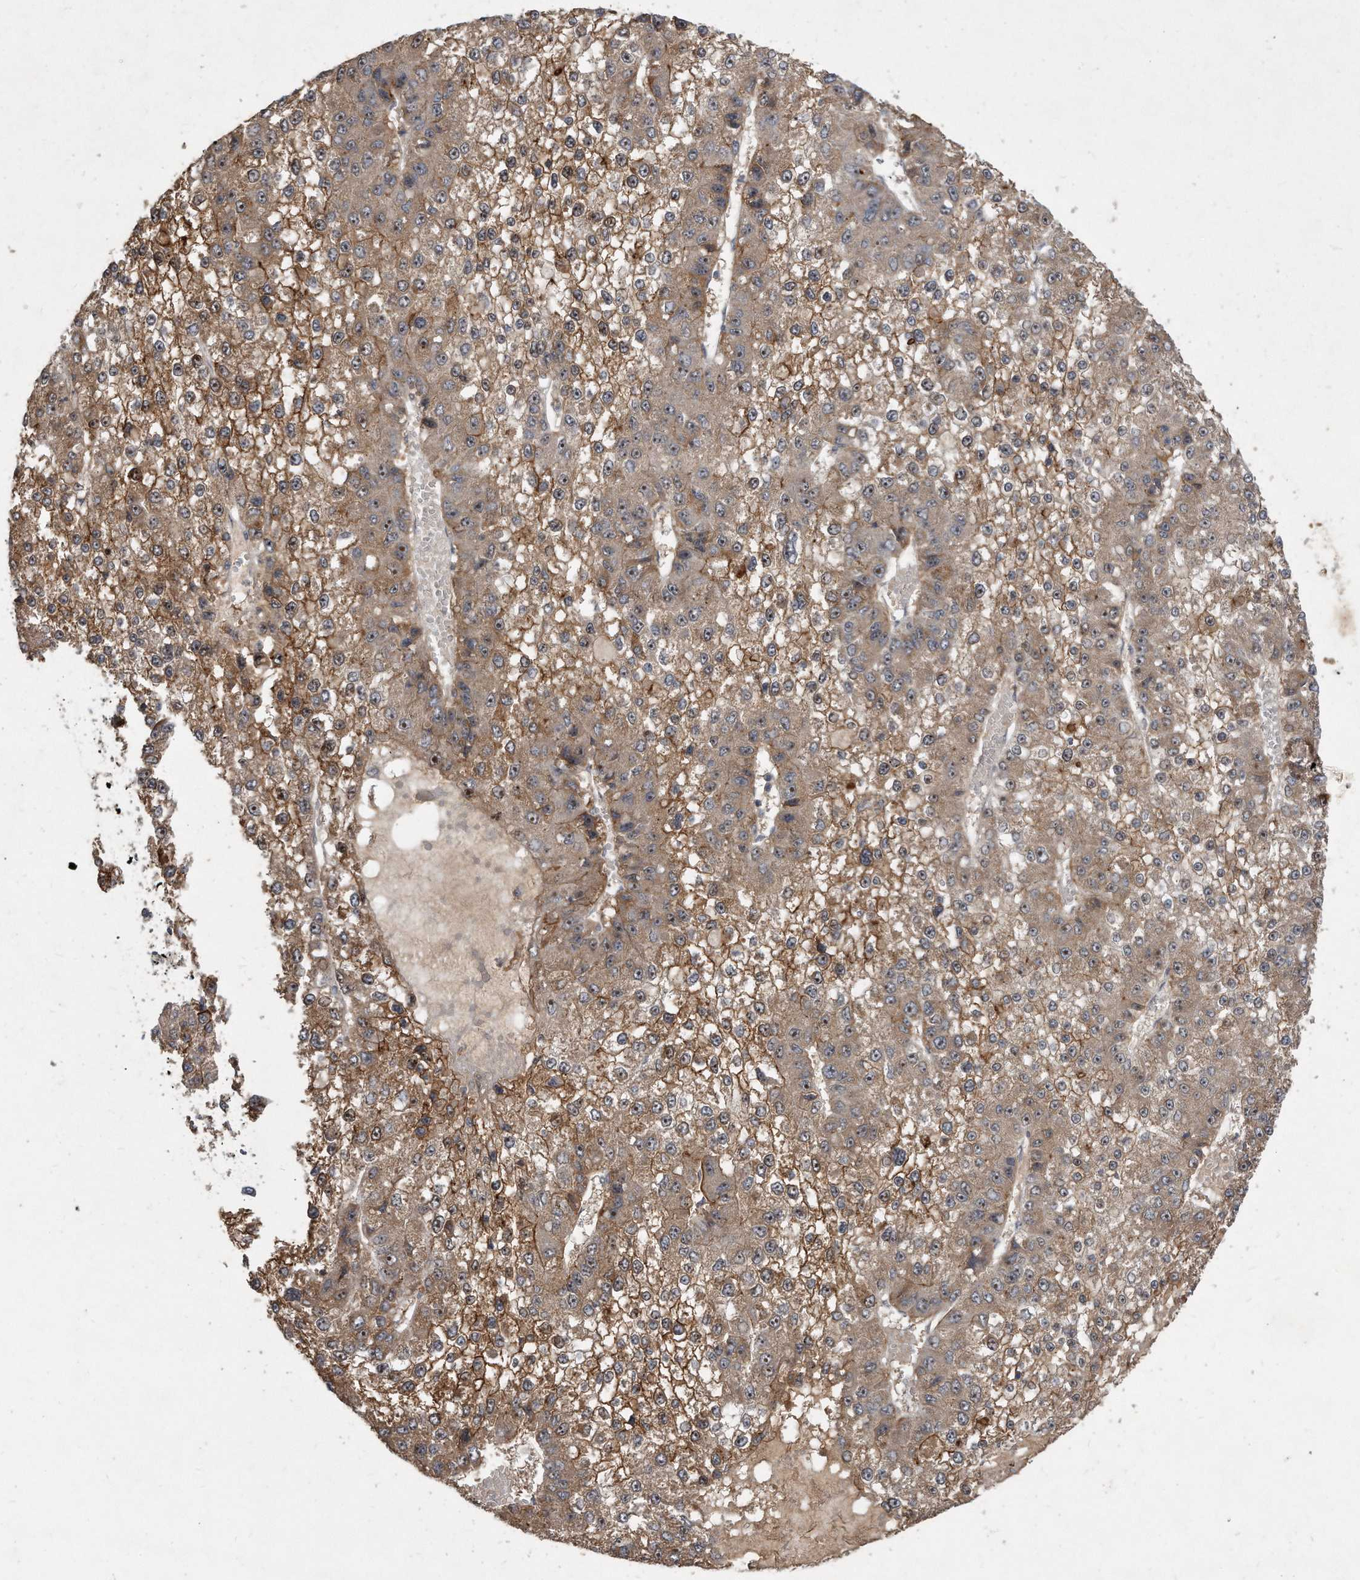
{"staining": {"intensity": "moderate", "quantity": ">75%", "location": "cytoplasmic/membranous"}, "tissue": "liver cancer", "cell_type": "Tumor cells", "image_type": "cancer", "snomed": [{"axis": "morphology", "description": "Carcinoma, Hepatocellular, NOS"}, {"axis": "topography", "description": "Liver"}], "caption": "Liver hepatocellular carcinoma stained with IHC displays moderate cytoplasmic/membranous staining in about >75% of tumor cells.", "gene": "PGBD2", "patient": {"sex": "female", "age": 73}}